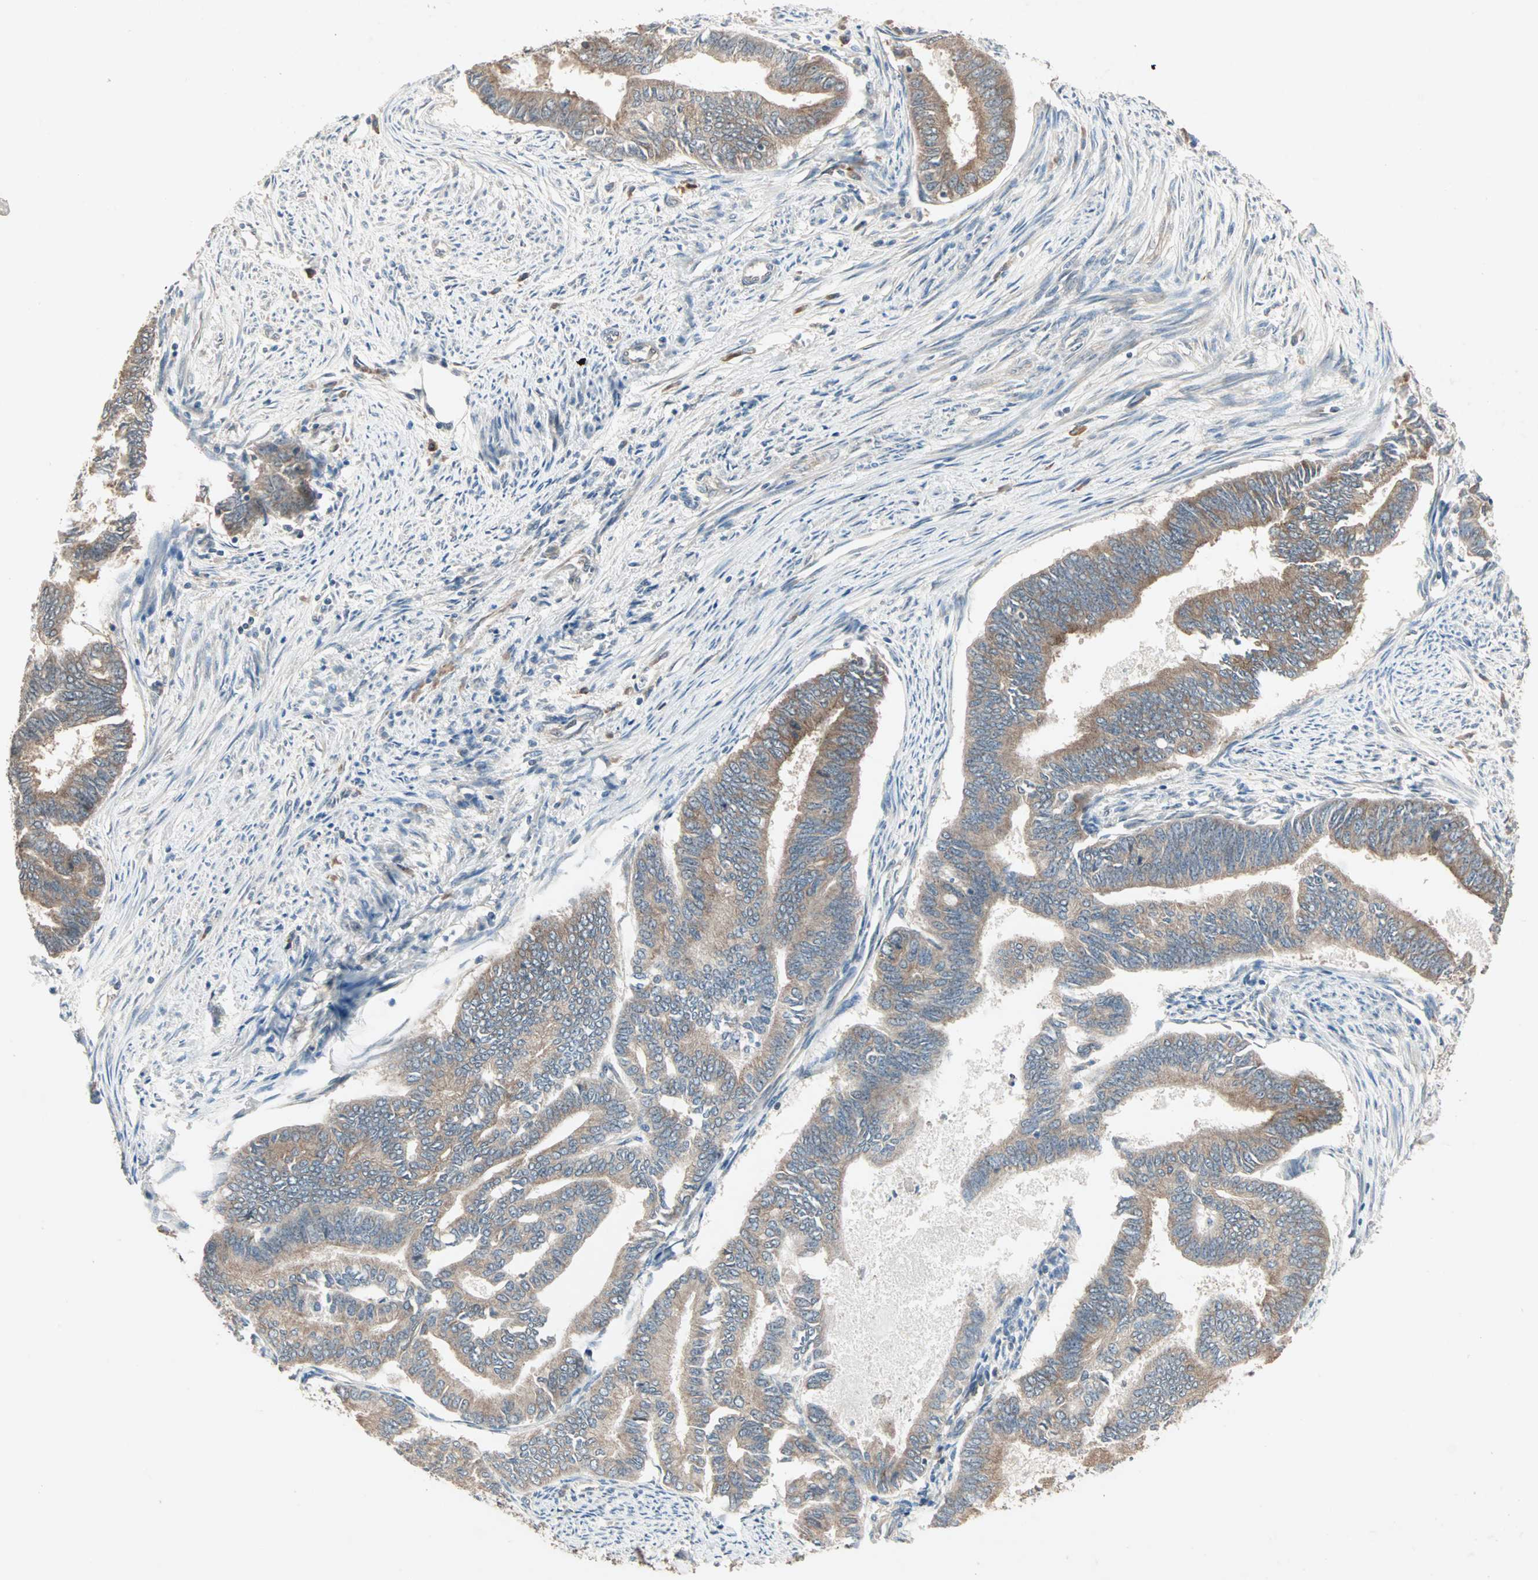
{"staining": {"intensity": "weak", "quantity": ">75%", "location": "cytoplasmic/membranous"}, "tissue": "endometrial cancer", "cell_type": "Tumor cells", "image_type": "cancer", "snomed": [{"axis": "morphology", "description": "Adenocarcinoma, NOS"}, {"axis": "topography", "description": "Endometrium"}], "caption": "Tumor cells demonstrate low levels of weak cytoplasmic/membranous positivity in approximately >75% of cells in endometrial adenocarcinoma. (DAB (3,3'-diaminobenzidine) = brown stain, brightfield microscopy at high magnification).", "gene": "TTF2", "patient": {"sex": "female", "age": 86}}